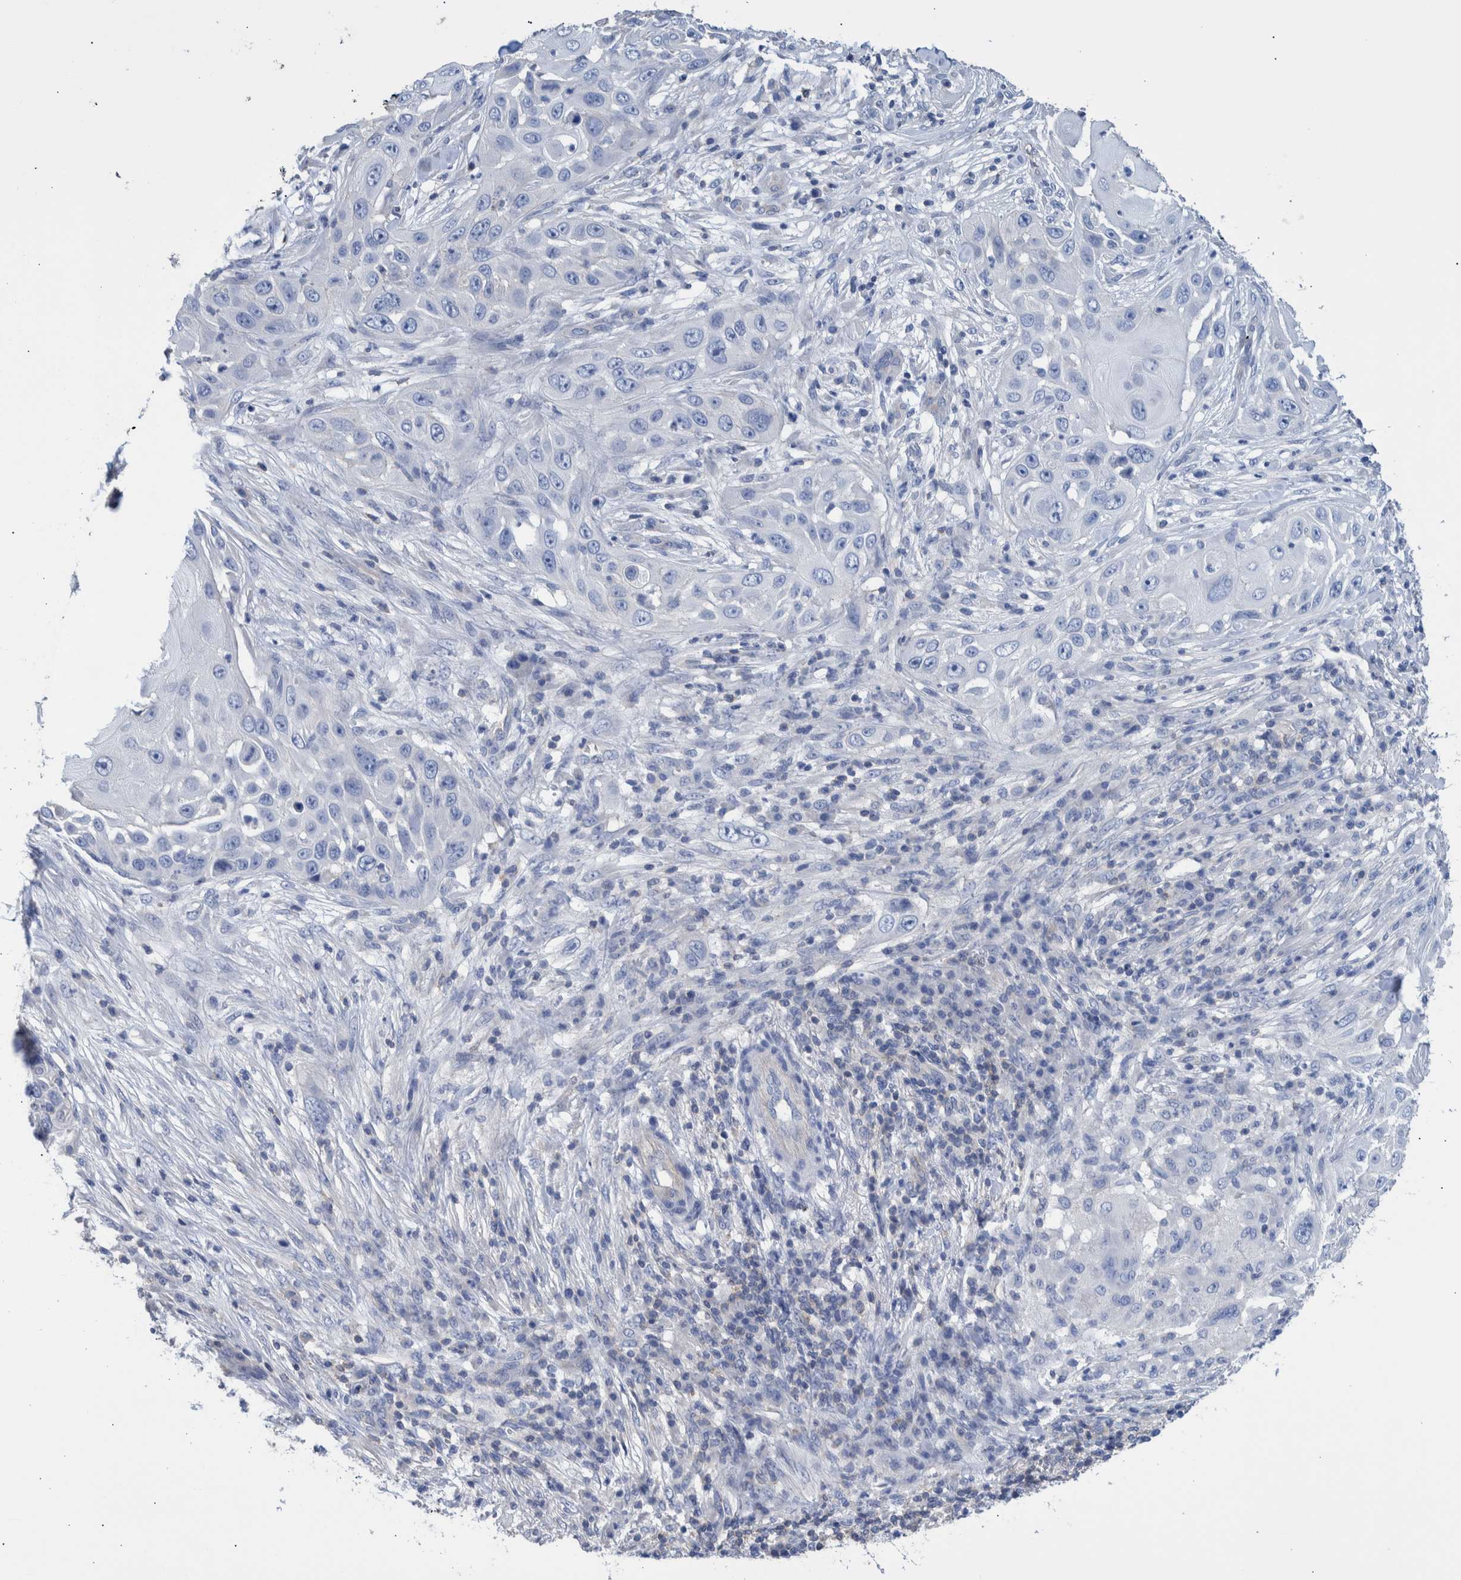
{"staining": {"intensity": "negative", "quantity": "none", "location": "none"}, "tissue": "skin cancer", "cell_type": "Tumor cells", "image_type": "cancer", "snomed": [{"axis": "morphology", "description": "Squamous cell carcinoma, NOS"}, {"axis": "topography", "description": "Skin"}], "caption": "Immunohistochemistry image of neoplastic tissue: human skin cancer stained with DAB (3,3'-diaminobenzidine) exhibits no significant protein expression in tumor cells.", "gene": "PPP3CC", "patient": {"sex": "female", "age": 44}}